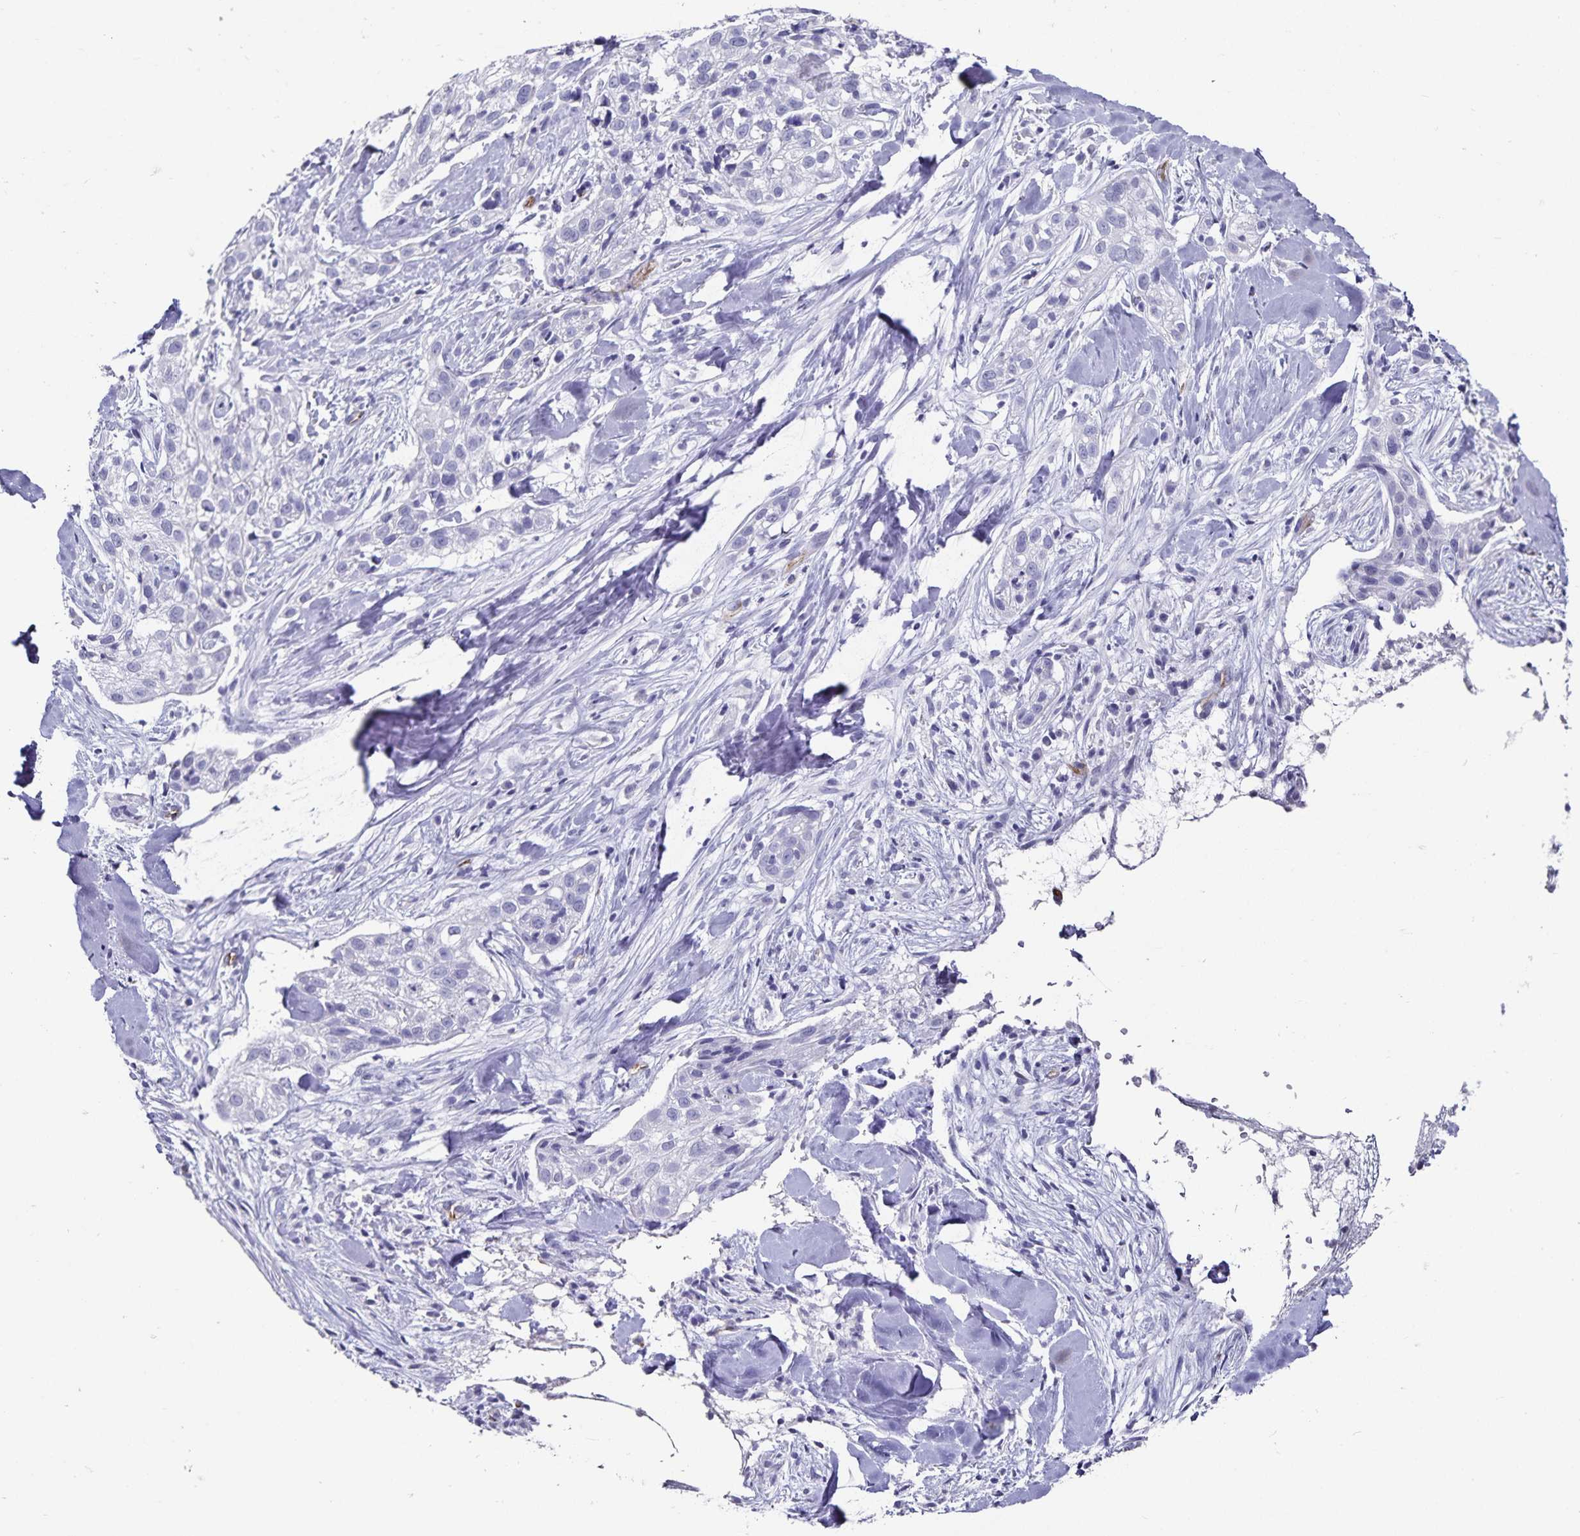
{"staining": {"intensity": "negative", "quantity": "none", "location": "none"}, "tissue": "skin cancer", "cell_type": "Tumor cells", "image_type": "cancer", "snomed": [{"axis": "morphology", "description": "Squamous cell carcinoma, NOS"}, {"axis": "topography", "description": "Skin"}], "caption": "Skin cancer (squamous cell carcinoma) stained for a protein using immunohistochemistry displays no positivity tumor cells.", "gene": "PODXL", "patient": {"sex": "male", "age": 82}}